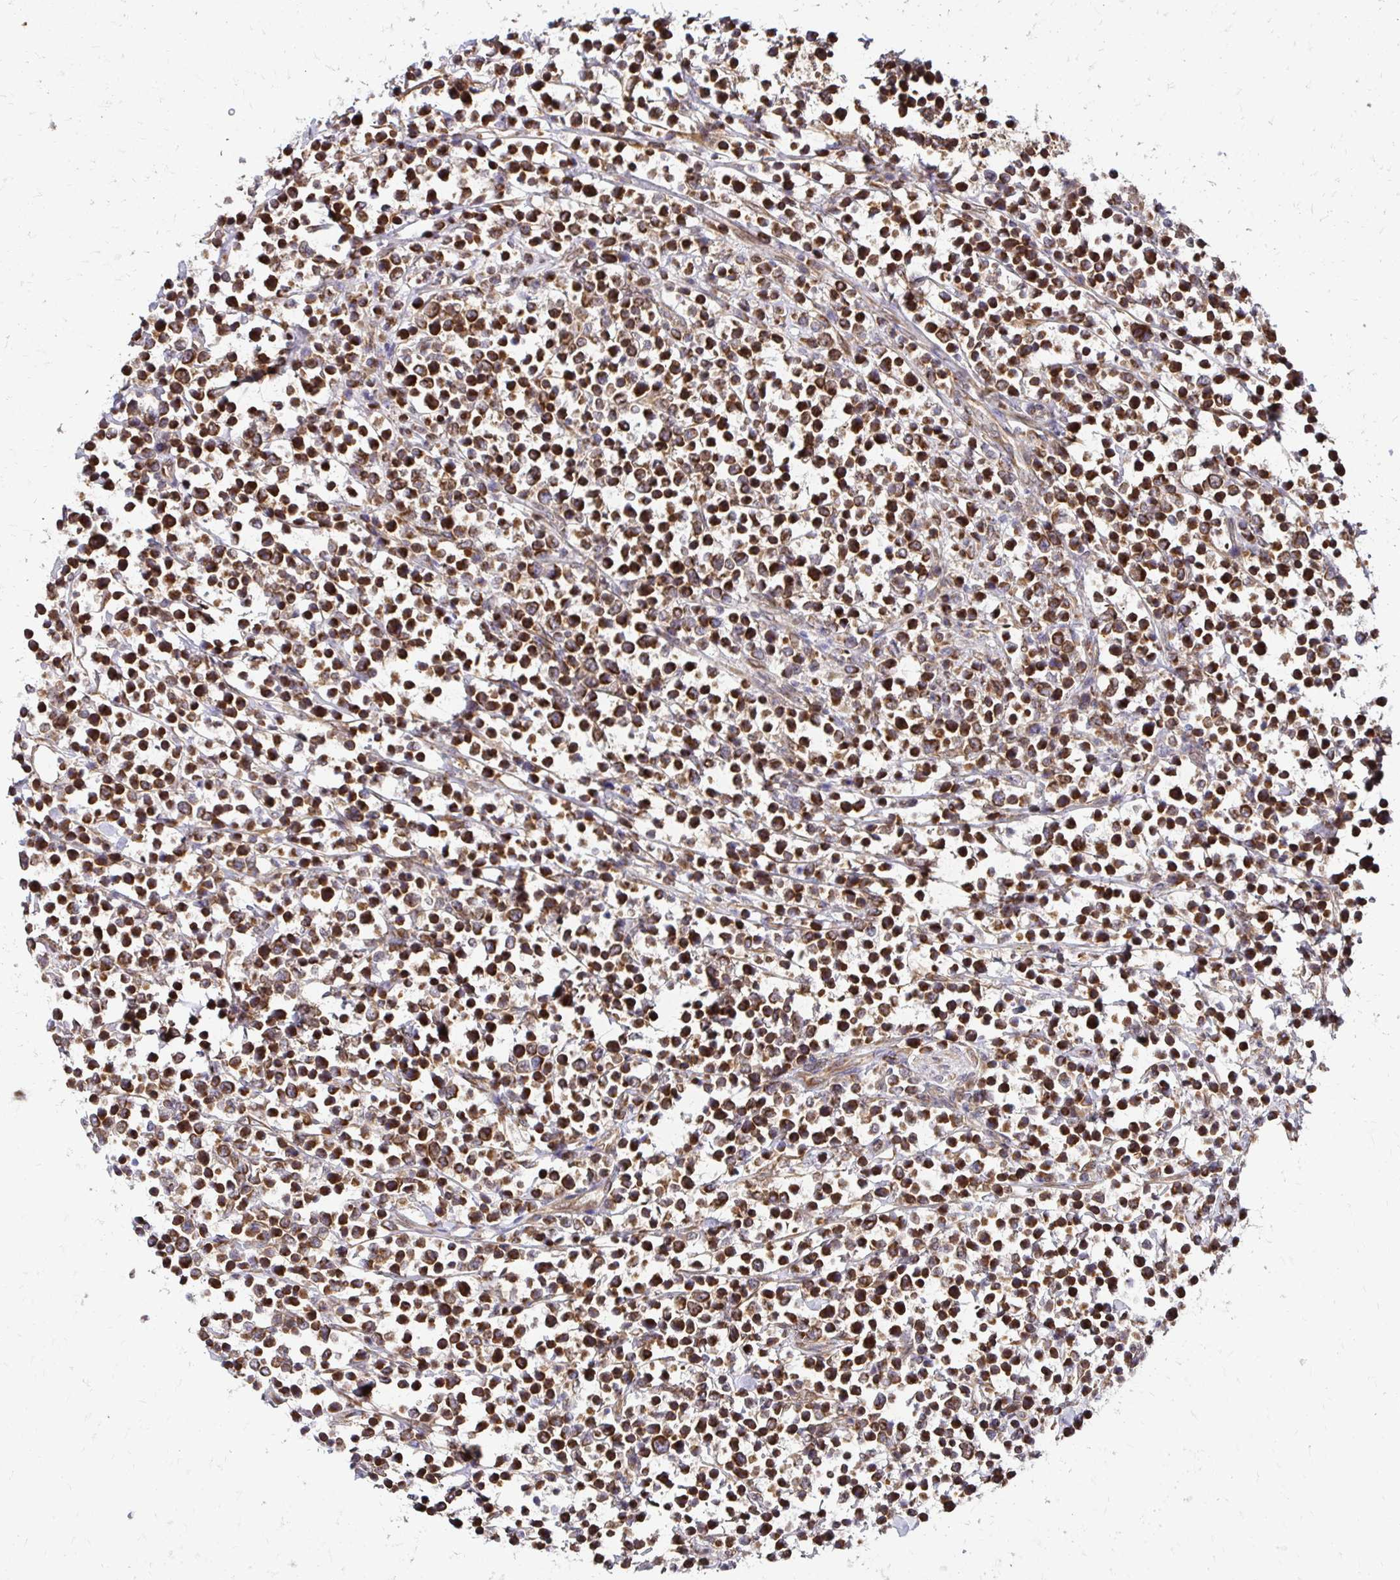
{"staining": {"intensity": "strong", "quantity": ">75%", "location": "cytoplasmic/membranous"}, "tissue": "lymphoma", "cell_type": "Tumor cells", "image_type": "cancer", "snomed": [{"axis": "morphology", "description": "Malignant lymphoma, non-Hodgkin's type, High grade"}, {"axis": "topography", "description": "Soft tissue"}], "caption": "A micrograph showing strong cytoplasmic/membranous expression in approximately >75% of tumor cells in lymphoma, as visualized by brown immunohistochemical staining.", "gene": "ZW10", "patient": {"sex": "female", "age": 56}}